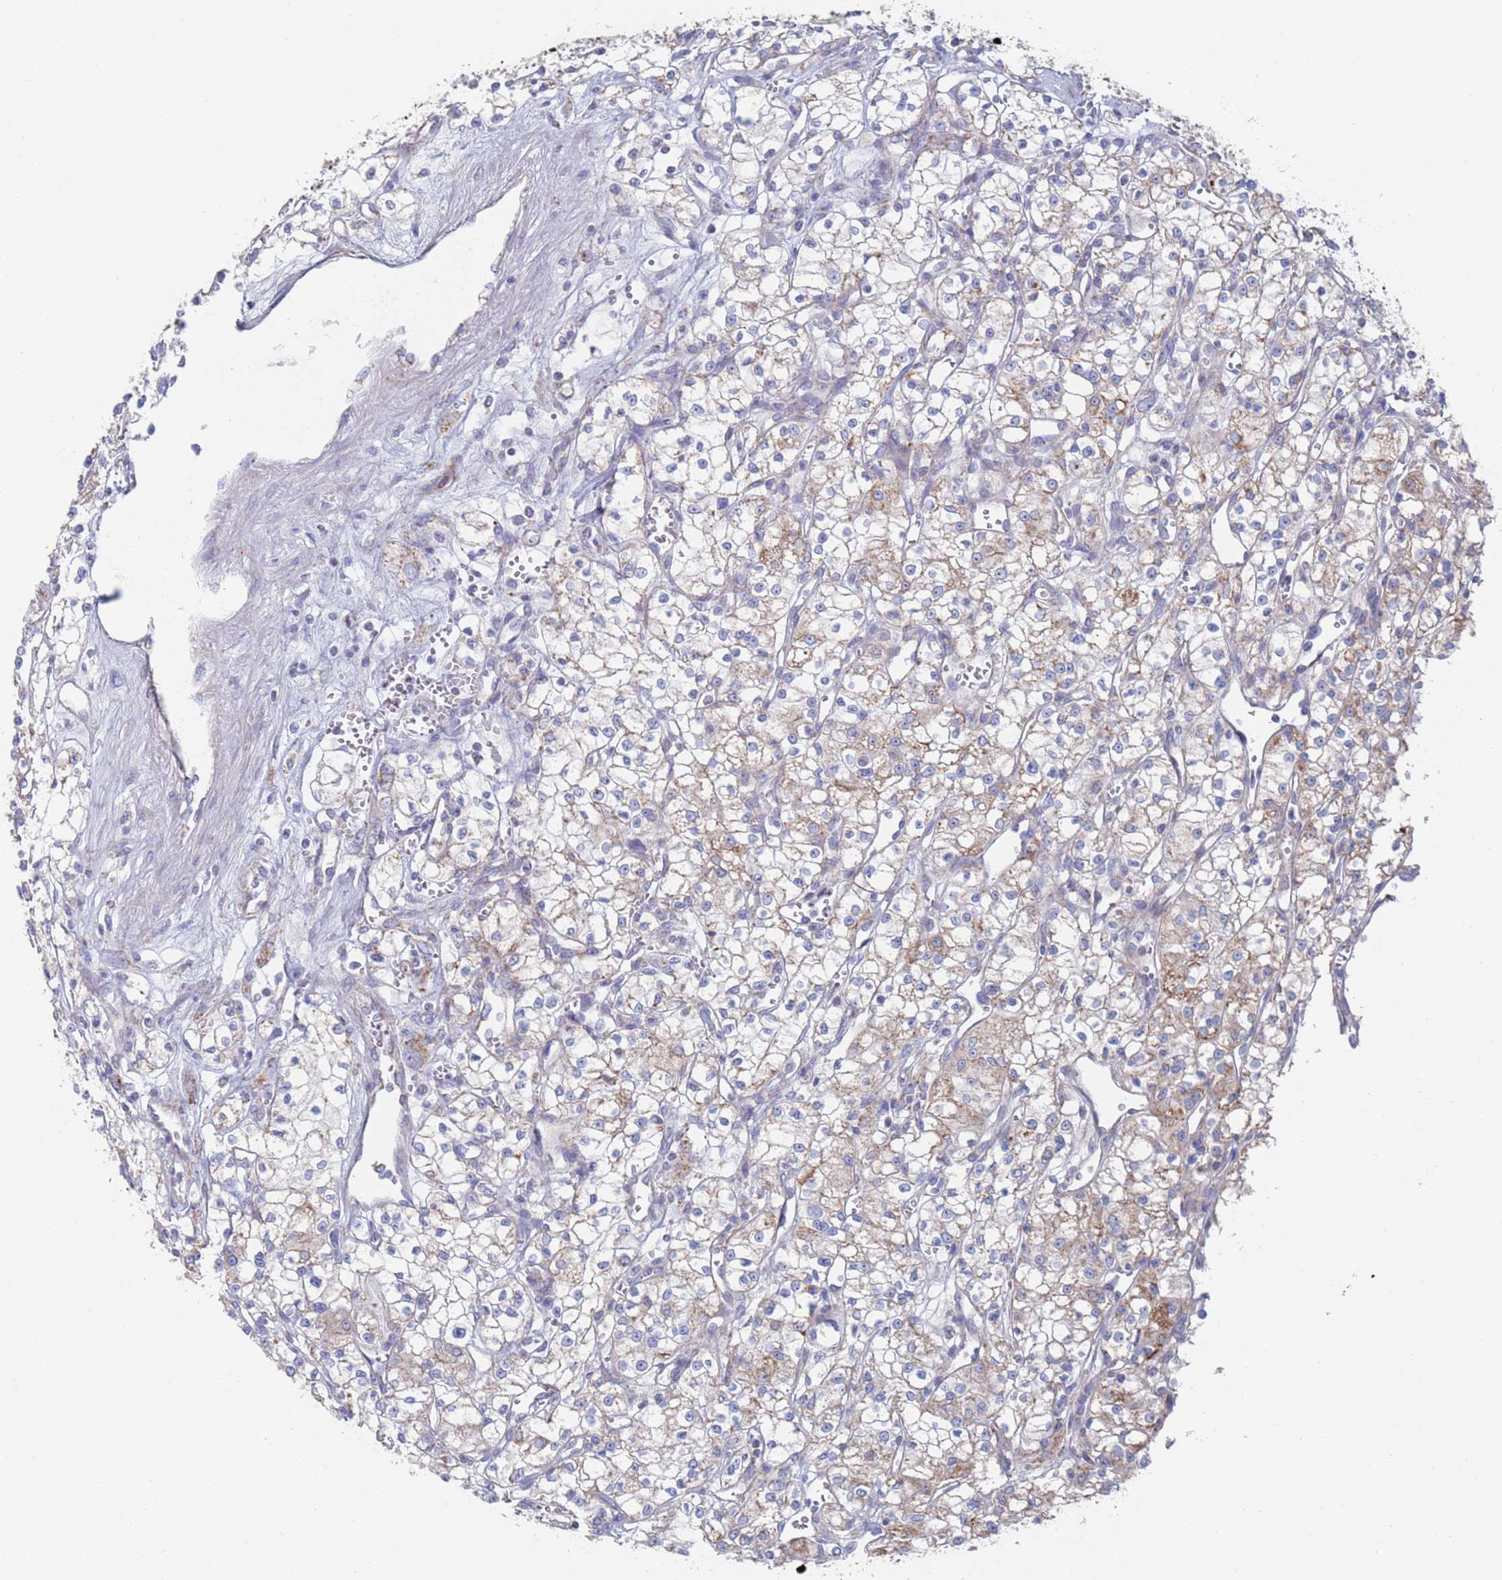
{"staining": {"intensity": "weak", "quantity": "25%-75%", "location": "cytoplasmic/membranous"}, "tissue": "renal cancer", "cell_type": "Tumor cells", "image_type": "cancer", "snomed": [{"axis": "morphology", "description": "Adenocarcinoma, NOS"}, {"axis": "topography", "description": "Kidney"}], "caption": "Brown immunohistochemical staining in human adenocarcinoma (renal) reveals weak cytoplasmic/membranous staining in about 25%-75% of tumor cells. (IHC, brightfield microscopy, high magnification).", "gene": "MRPL22", "patient": {"sex": "male", "age": 59}}